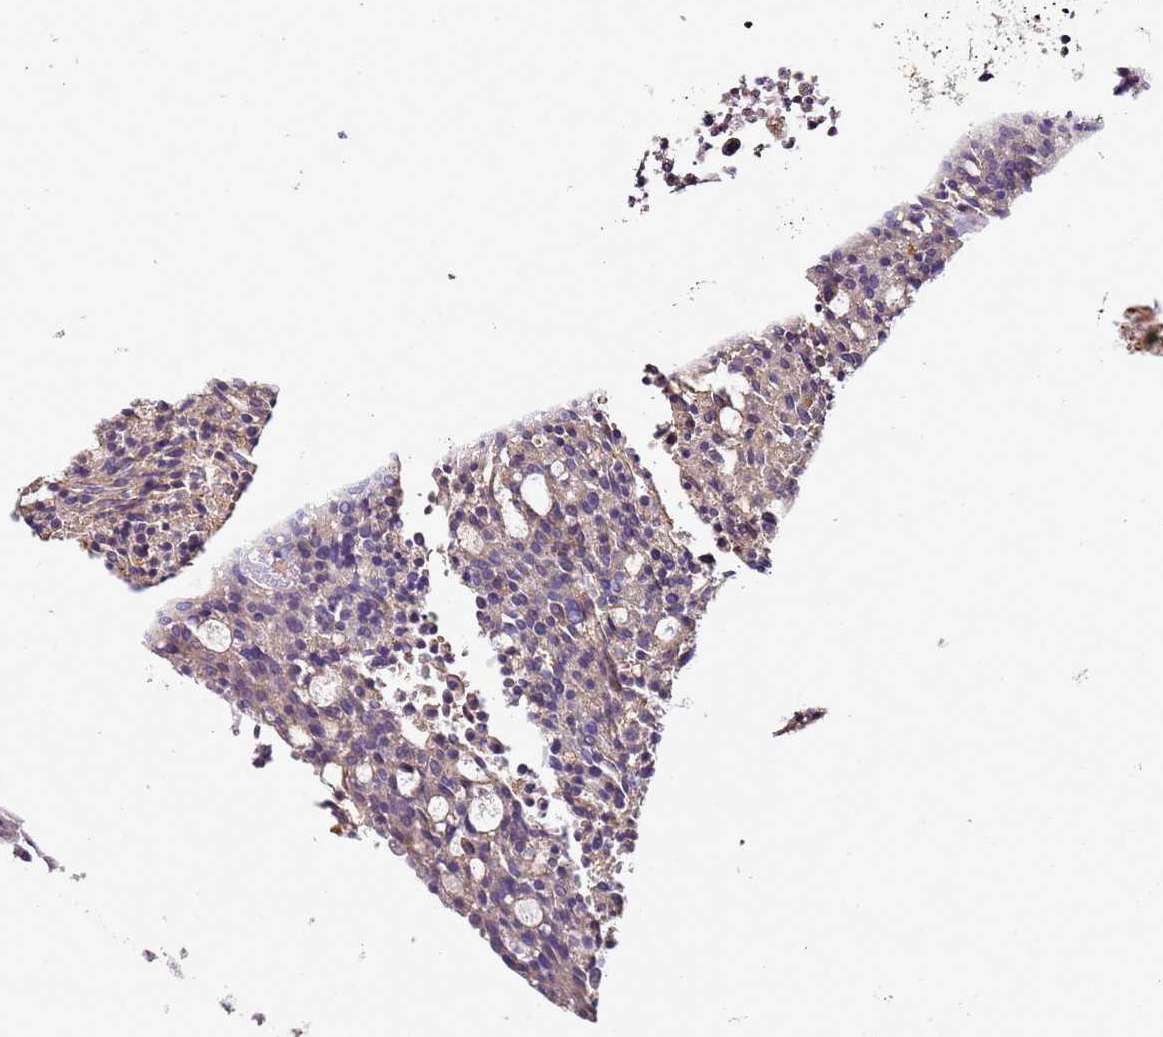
{"staining": {"intensity": "weak", "quantity": "25%-75%", "location": "cytoplasmic/membranous"}, "tissue": "carcinoid", "cell_type": "Tumor cells", "image_type": "cancer", "snomed": [{"axis": "morphology", "description": "Carcinoid, malignant, NOS"}, {"axis": "topography", "description": "Pancreas"}], "caption": "A photomicrograph of human carcinoid (malignant) stained for a protein reveals weak cytoplasmic/membranous brown staining in tumor cells. The protein is shown in brown color, while the nuclei are stained blue.", "gene": "RMND5A", "patient": {"sex": "female", "age": 54}}